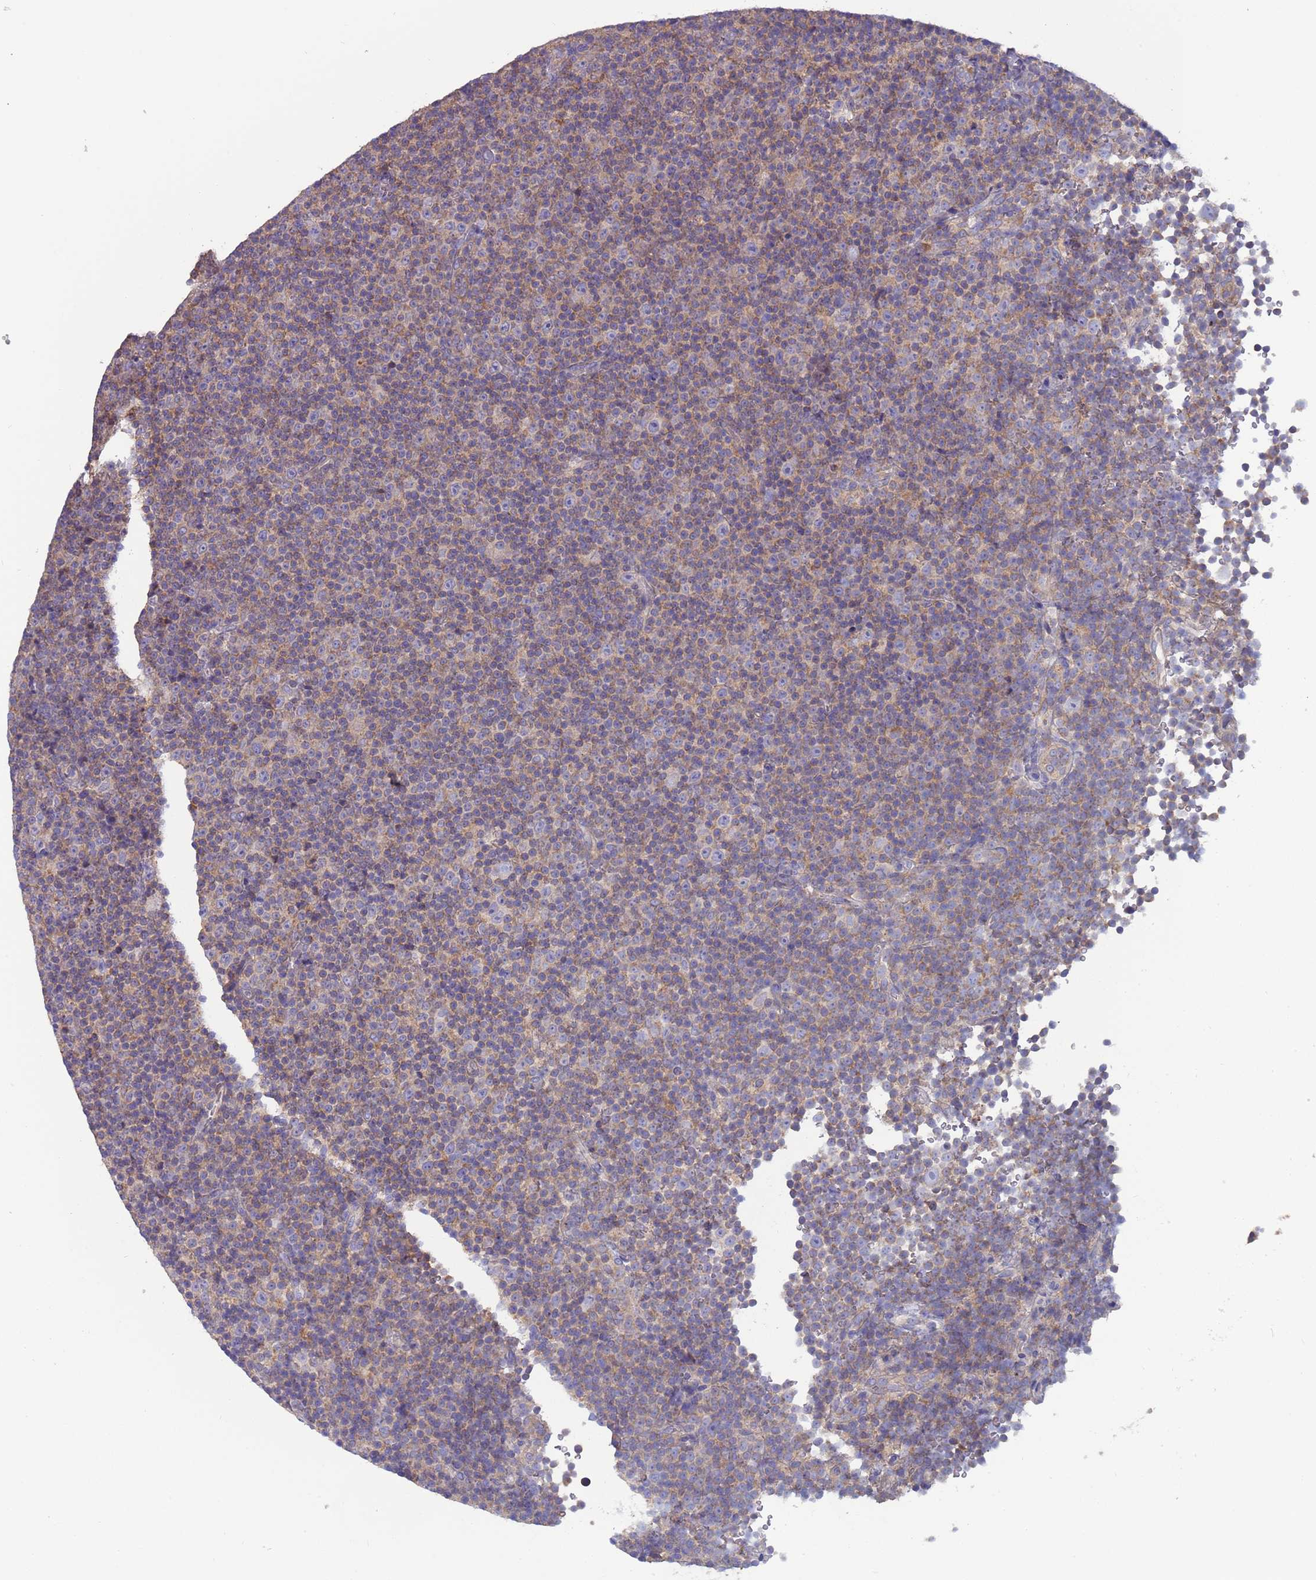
{"staining": {"intensity": "moderate", "quantity": "25%-75%", "location": "cytoplasmic/membranous"}, "tissue": "lymphoma", "cell_type": "Tumor cells", "image_type": "cancer", "snomed": [{"axis": "morphology", "description": "Malignant lymphoma, non-Hodgkin's type, Low grade"}, {"axis": "topography", "description": "Lymph node"}], "caption": "IHC histopathology image of neoplastic tissue: human low-grade malignant lymphoma, non-Hodgkin's type stained using immunohistochemistry (IHC) exhibits medium levels of moderate protein expression localized specifically in the cytoplasmic/membranous of tumor cells, appearing as a cytoplasmic/membranous brown color.", "gene": "UQCRQ", "patient": {"sex": "female", "age": 67}}